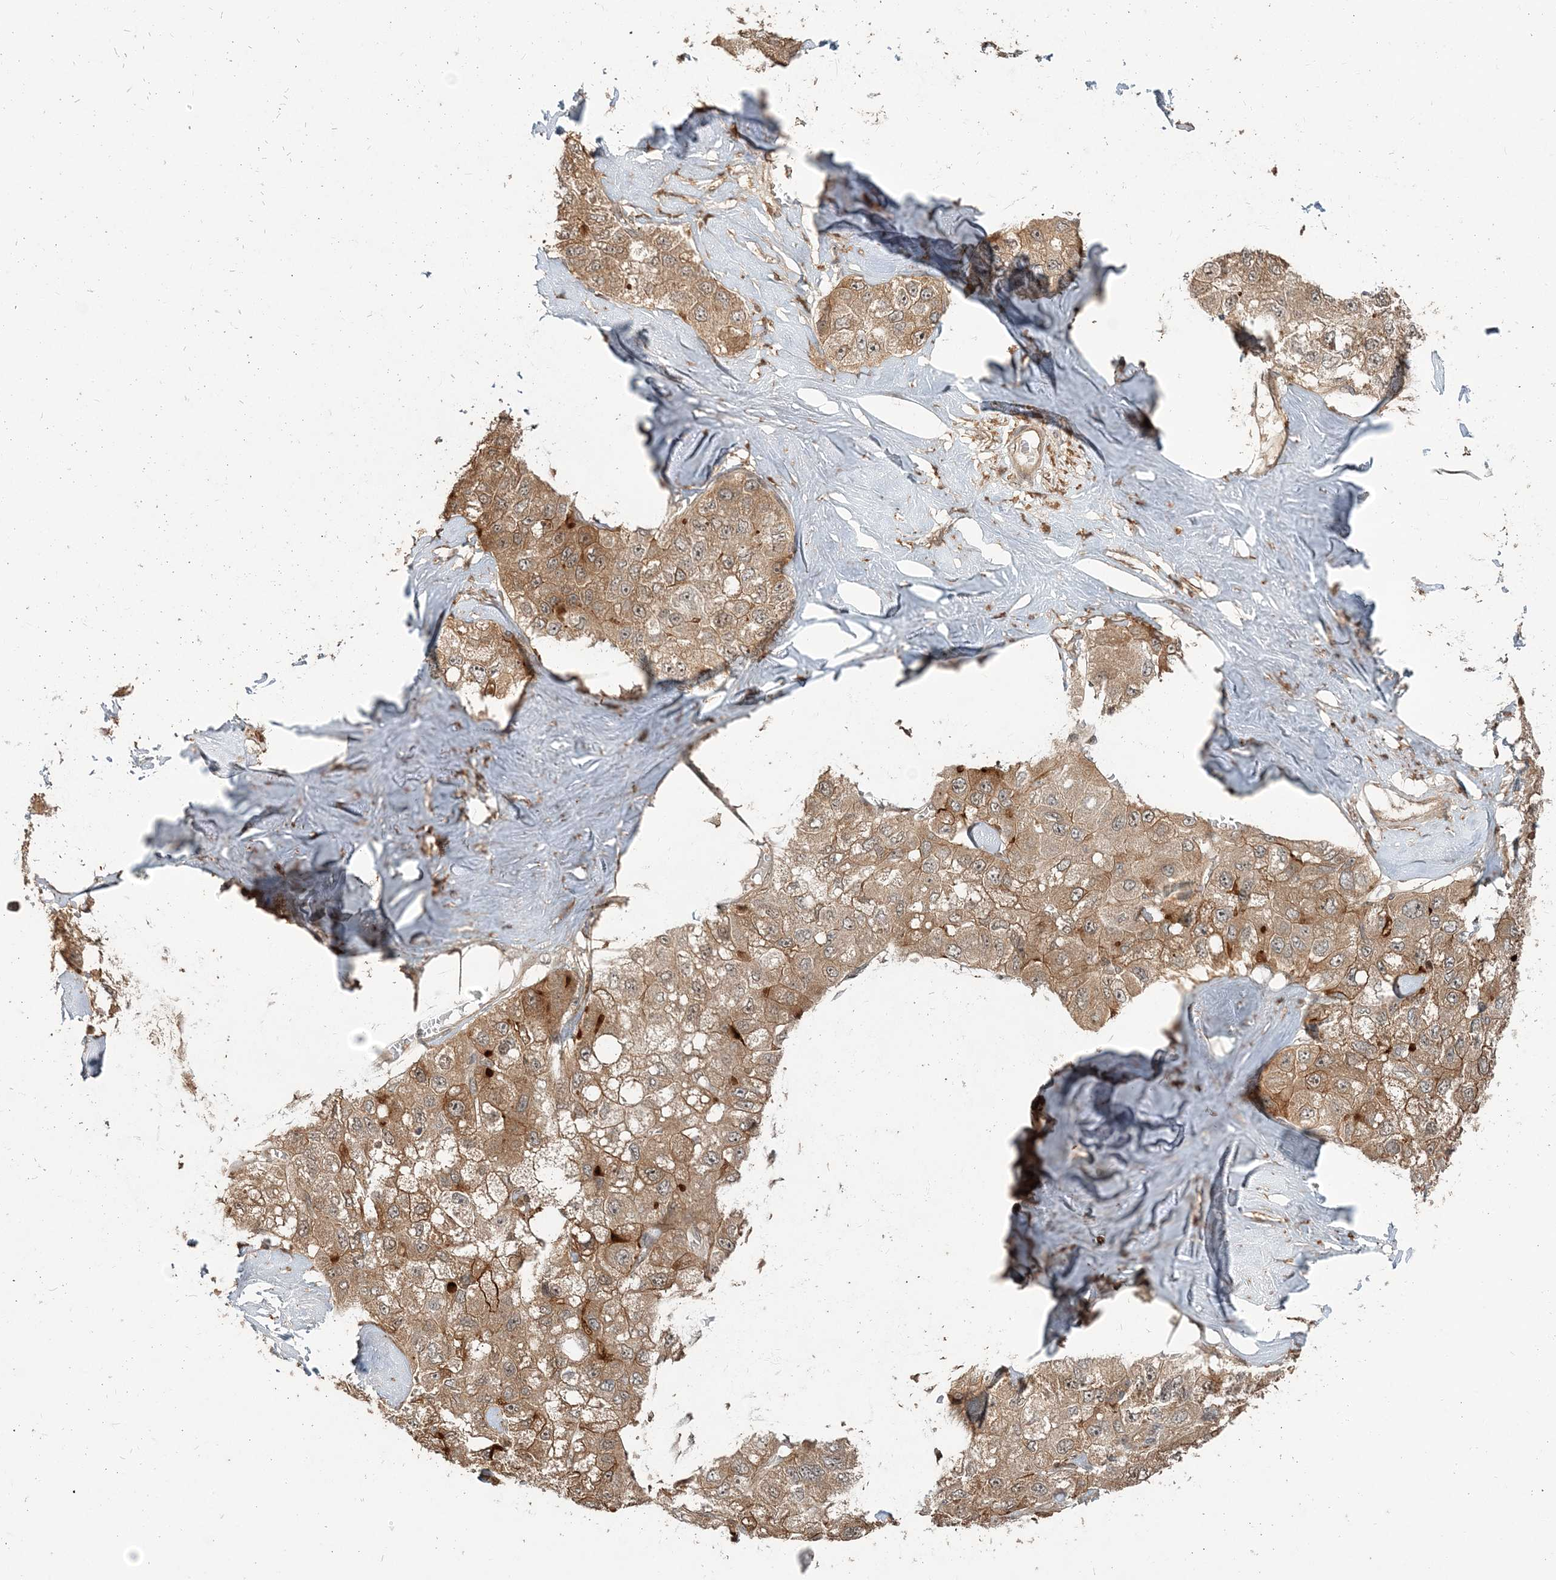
{"staining": {"intensity": "moderate", "quantity": ">75%", "location": "cytoplasmic/membranous"}, "tissue": "liver cancer", "cell_type": "Tumor cells", "image_type": "cancer", "snomed": [{"axis": "morphology", "description": "Carcinoma, Hepatocellular, NOS"}, {"axis": "topography", "description": "Liver"}], "caption": "Hepatocellular carcinoma (liver) stained for a protein (brown) reveals moderate cytoplasmic/membranous positive staining in approximately >75% of tumor cells.", "gene": "CAB39", "patient": {"sex": "male", "age": 80}}